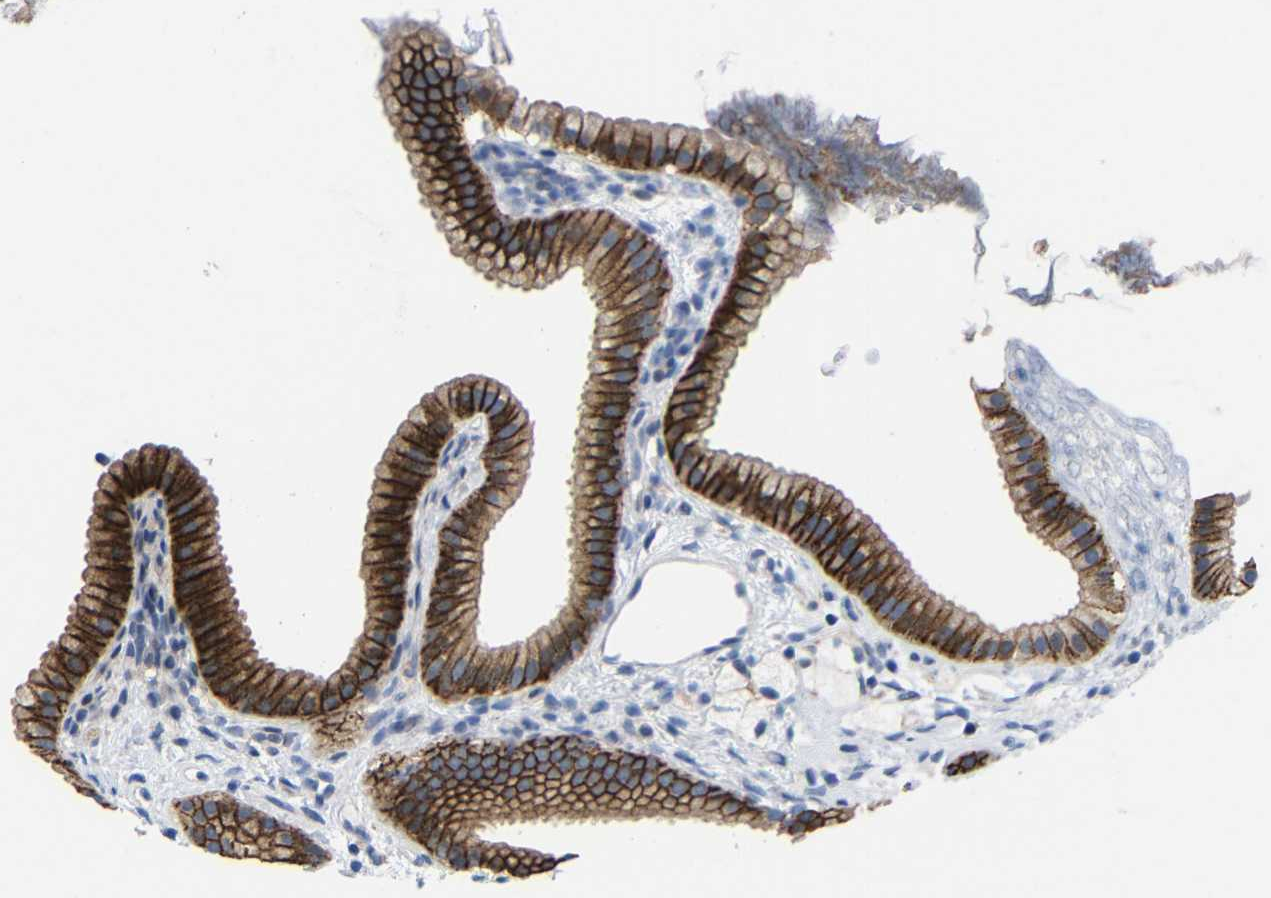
{"staining": {"intensity": "strong", "quantity": ">75%", "location": "cytoplasmic/membranous"}, "tissue": "gallbladder", "cell_type": "Glandular cells", "image_type": "normal", "snomed": [{"axis": "morphology", "description": "Normal tissue, NOS"}, {"axis": "topography", "description": "Gallbladder"}], "caption": "Gallbladder stained with DAB IHC demonstrates high levels of strong cytoplasmic/membranous expression in approximately >75% of glandular cells.", "gene": "CMTM1", "patient": {"sex": "female", "age": 64}}